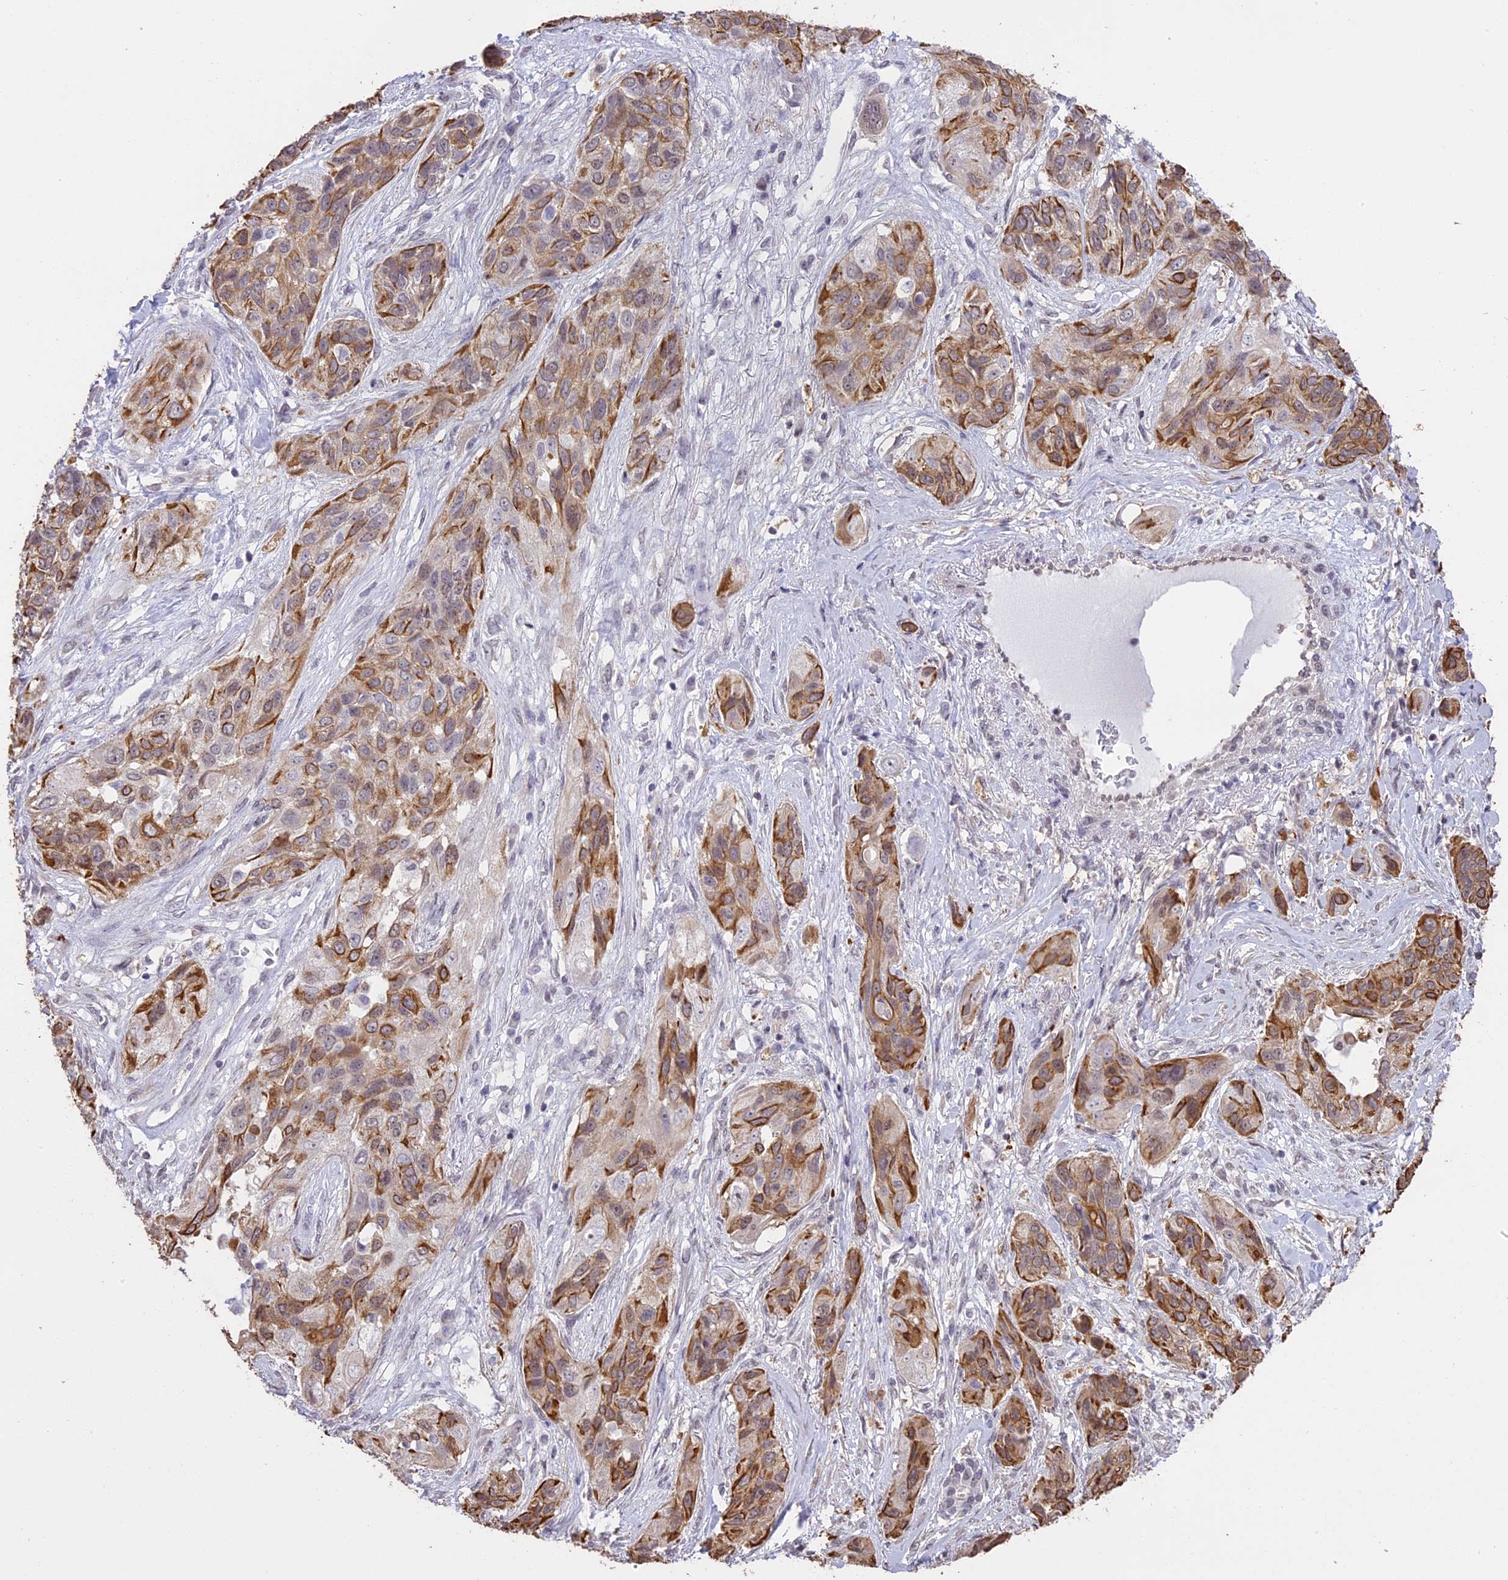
{"staining": {"intensity": "moderate", "quantity": ">75%", "location": "cytoplasmic/membranous"}, "tissue": "lung cancer", "cell_type": "Tumor cells", "image_type": "cancer", "snomed": [{"axis": "morphology", "description": "Squamous cell carcinoma, NOS"}, {"axis": "topography", "description": "Lung"}], "caption": "Moderate cytoplasmic/membranous protein positivity is seen in about >75% of tumor cells in lung cancer (squamous cell carcinoma). (IHC, brightfield microscopy, high magnification).", "gene": "TIGD7", "patient": {"sex": "female", "age": 70}}